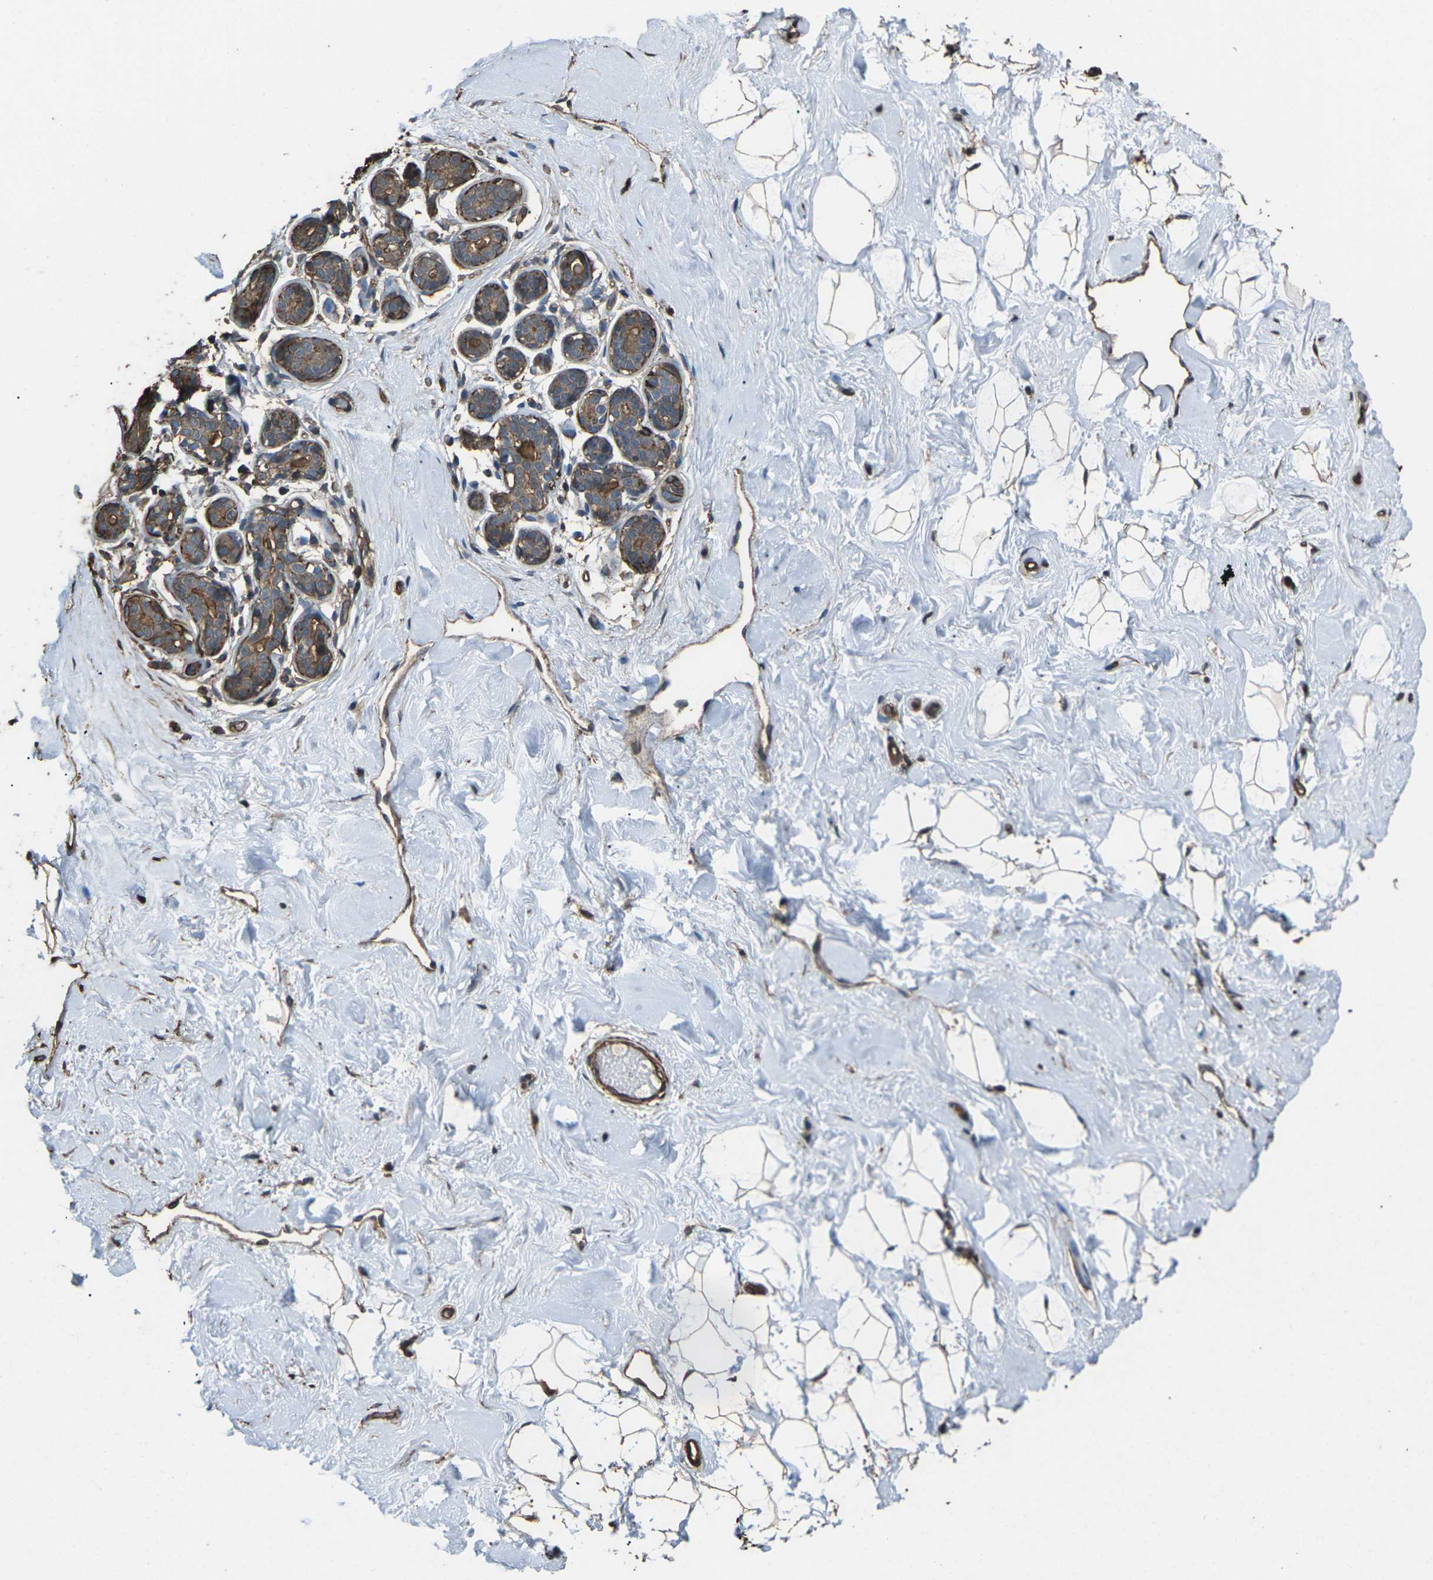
{"staining": {"intensity": "moderate", "quantity": ">75%", "location": "cytoplasmic/membranous"}, "tissue": "breast", "cell_type": "Adipocytes", "image_type": "normal", "snomed": [{"axis": "morphology", "description": "Normal tissue, NOS"}, {"axis": "topography", "description": "Breast"}], "caption": "Human breast stained with a brown dye demonstrates moderate cytoplasmic/membranous positive positivity in about >75% of adipocytes.", "gene": "DHPS", "patient": {"sex": "female", "age": 23}}